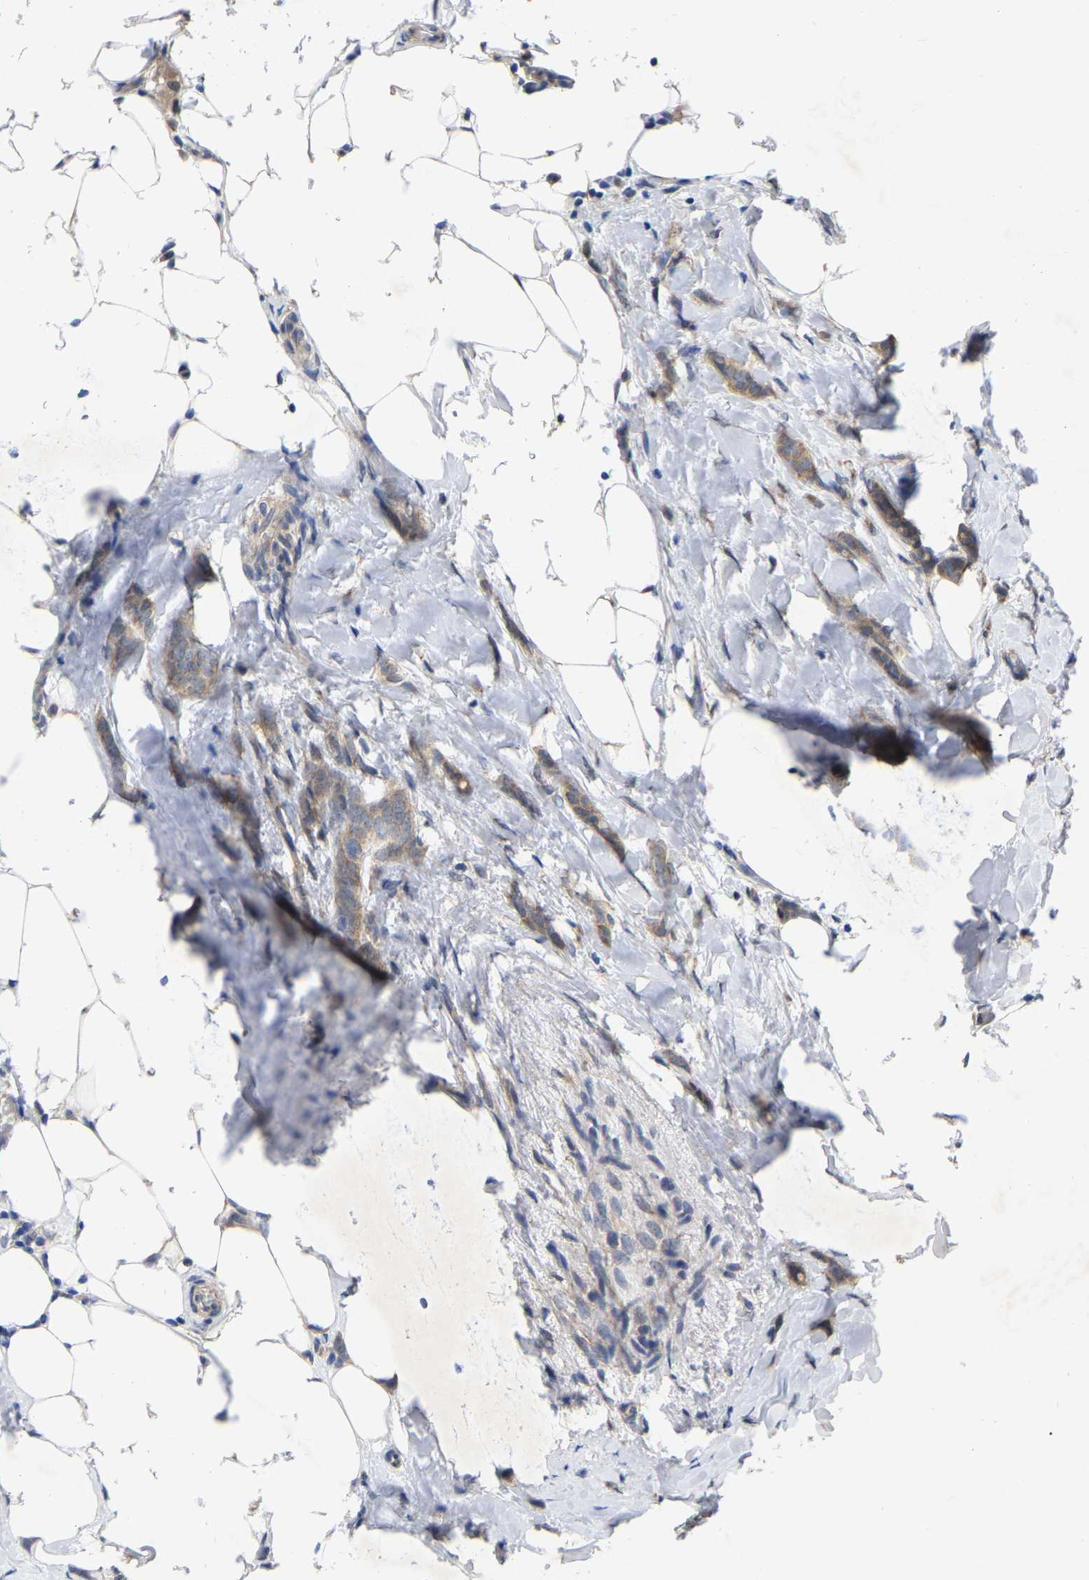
{"staining": {"intensity": "weak", "quantity": ">75%", "location": "cytoplasmic/membranous"}, "tissue": "breast cancer", "cell_type": "Tumor cells", "image_type": "cancer", "snomed": [{"axis": "morphology", "description": "Lobular carcinoma, in situ"}, {"axis": "morphology", "description": "Lobular carcinoma"}, {"axis": "topography", "description": "Breast"}], "caption": "This is a micrograph of IHC staining of breast cancer, which shows weak positivity in the cytoplasmic/membranous of tumor cells.", "gene": "UBE4B", "patient": {"sex": "female", "age": 41}}